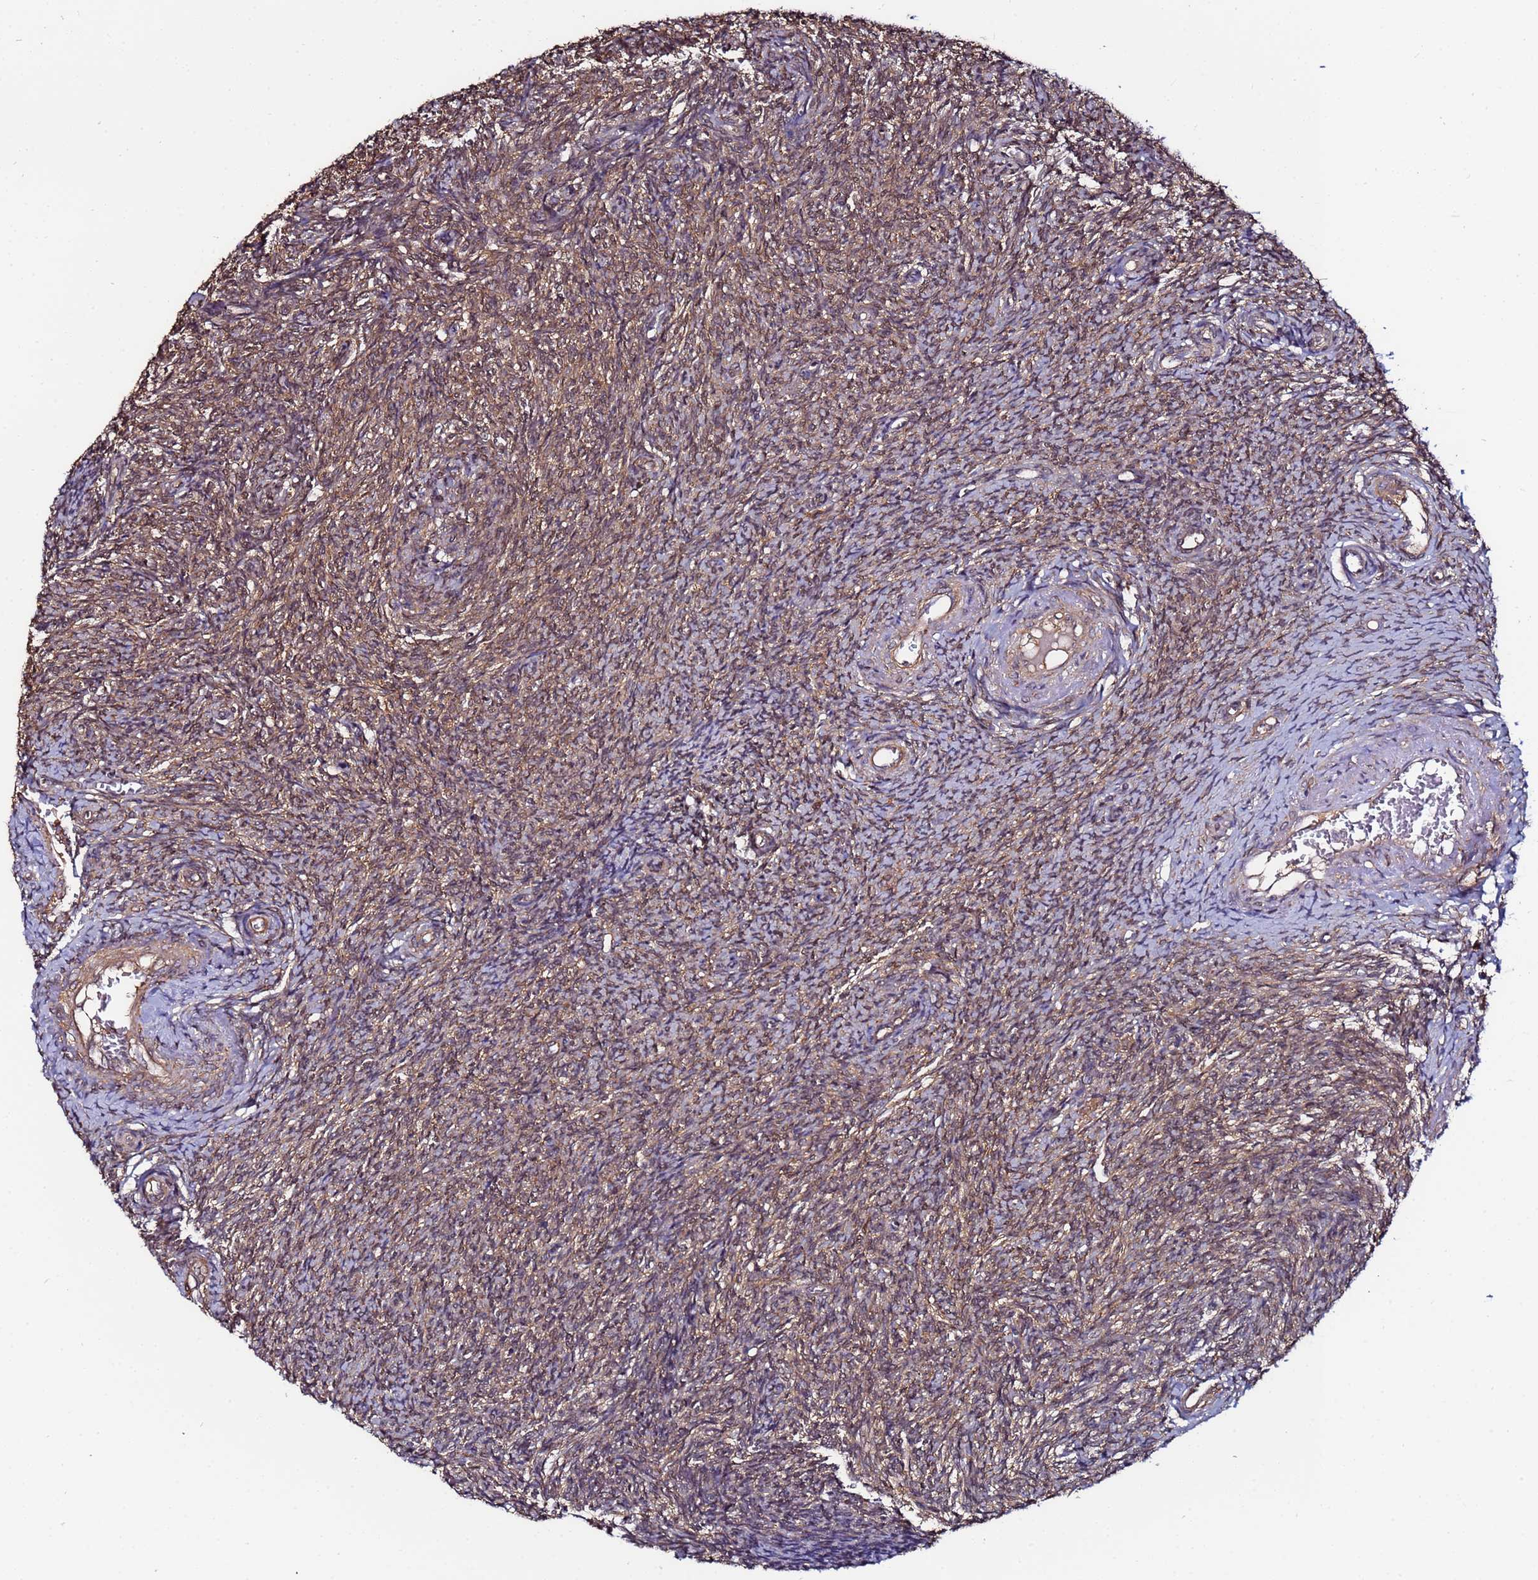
{"staining": {"intensity": "weak", "quantity": "25%-75%", "location": "cytoplasmic/membranous"}, "tissue": "ovary", "cell_type": "Ovarian stroma cells", "image_type": "normal", "snomed": [{"axis": "morphology", "description": "Normal tissue, NOS"}, {"axis": "topography", "description": "Ovary"}], "caption": "Normal ovary was stained to show a protein in brown. There is low levels of weak cytoplasmic/membranous positivity in approximately 25%-75% of ovarian stroma cells.", "gene": "NAXE", "patient": {"sex": "female", "age": 44}}